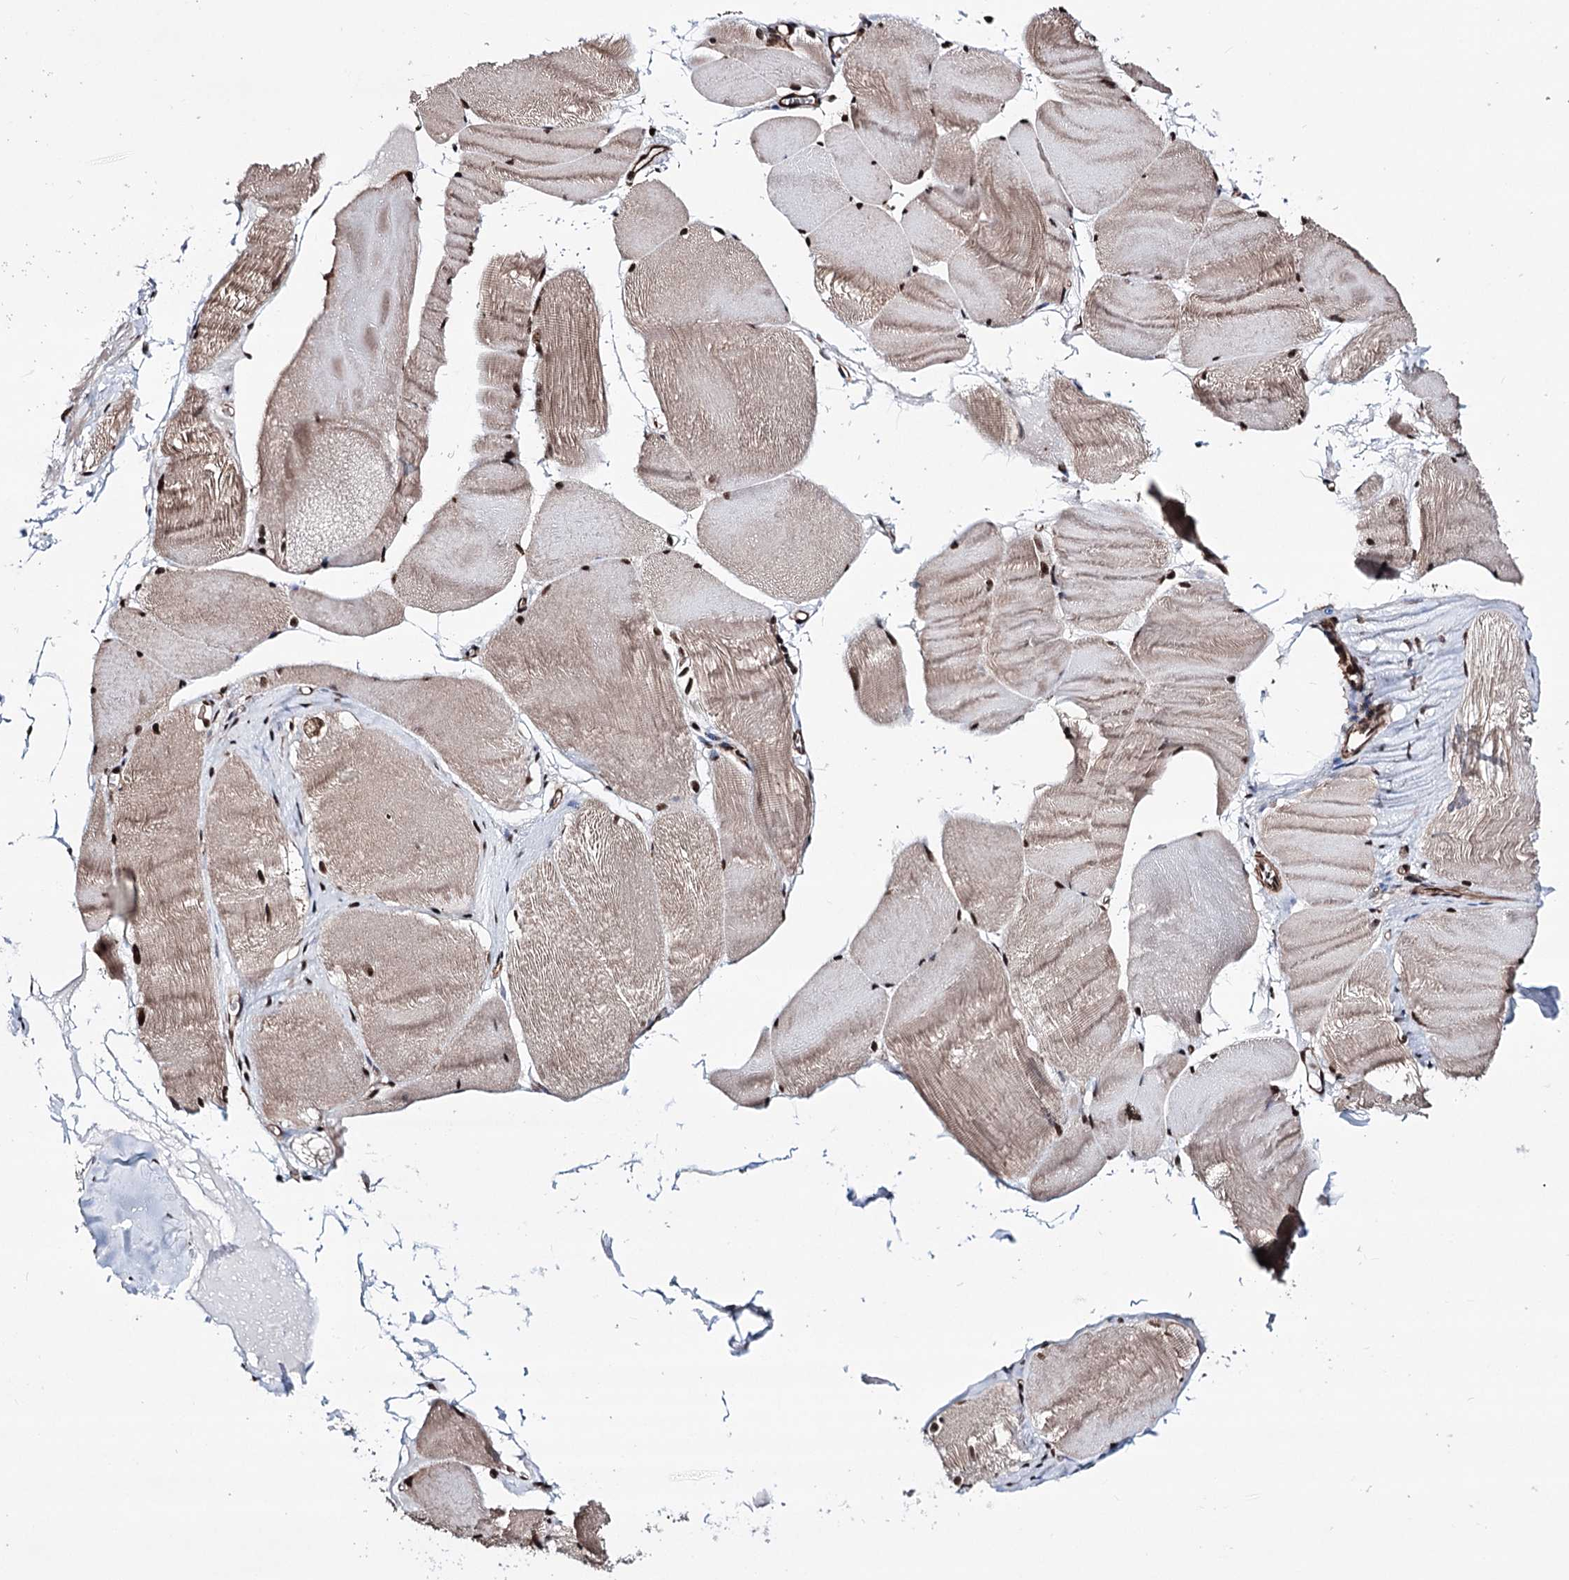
{"staining": {"intensity": "strong", "quantity": ">75%", "location": "cytoplasmic/membranous,nuclear"}, "tissue": "skeletal muscle", "cell_type": "Myocytes", "image_type": "normal", "snomed": [{"axis": "morphology", "description": "Normal tissue, NOS"}, {"axis": "morphology", "description": "Basal cell carcinoma"}, {"axis": "topography", "description": "Skeletal muscle"}], "caption": "Immunohistochemical staining of unremarkable human skeletal muscle shows >75% levels of strong cytoplasmic/membranous,nuclear protein positivity in approximately >75% of myocytes. Immunohistochemistry stains the protein of interest in brown and the nuclei are stained blue.", "gene": "CHMP7", "patient": {"sex": "female", "age": 64}}